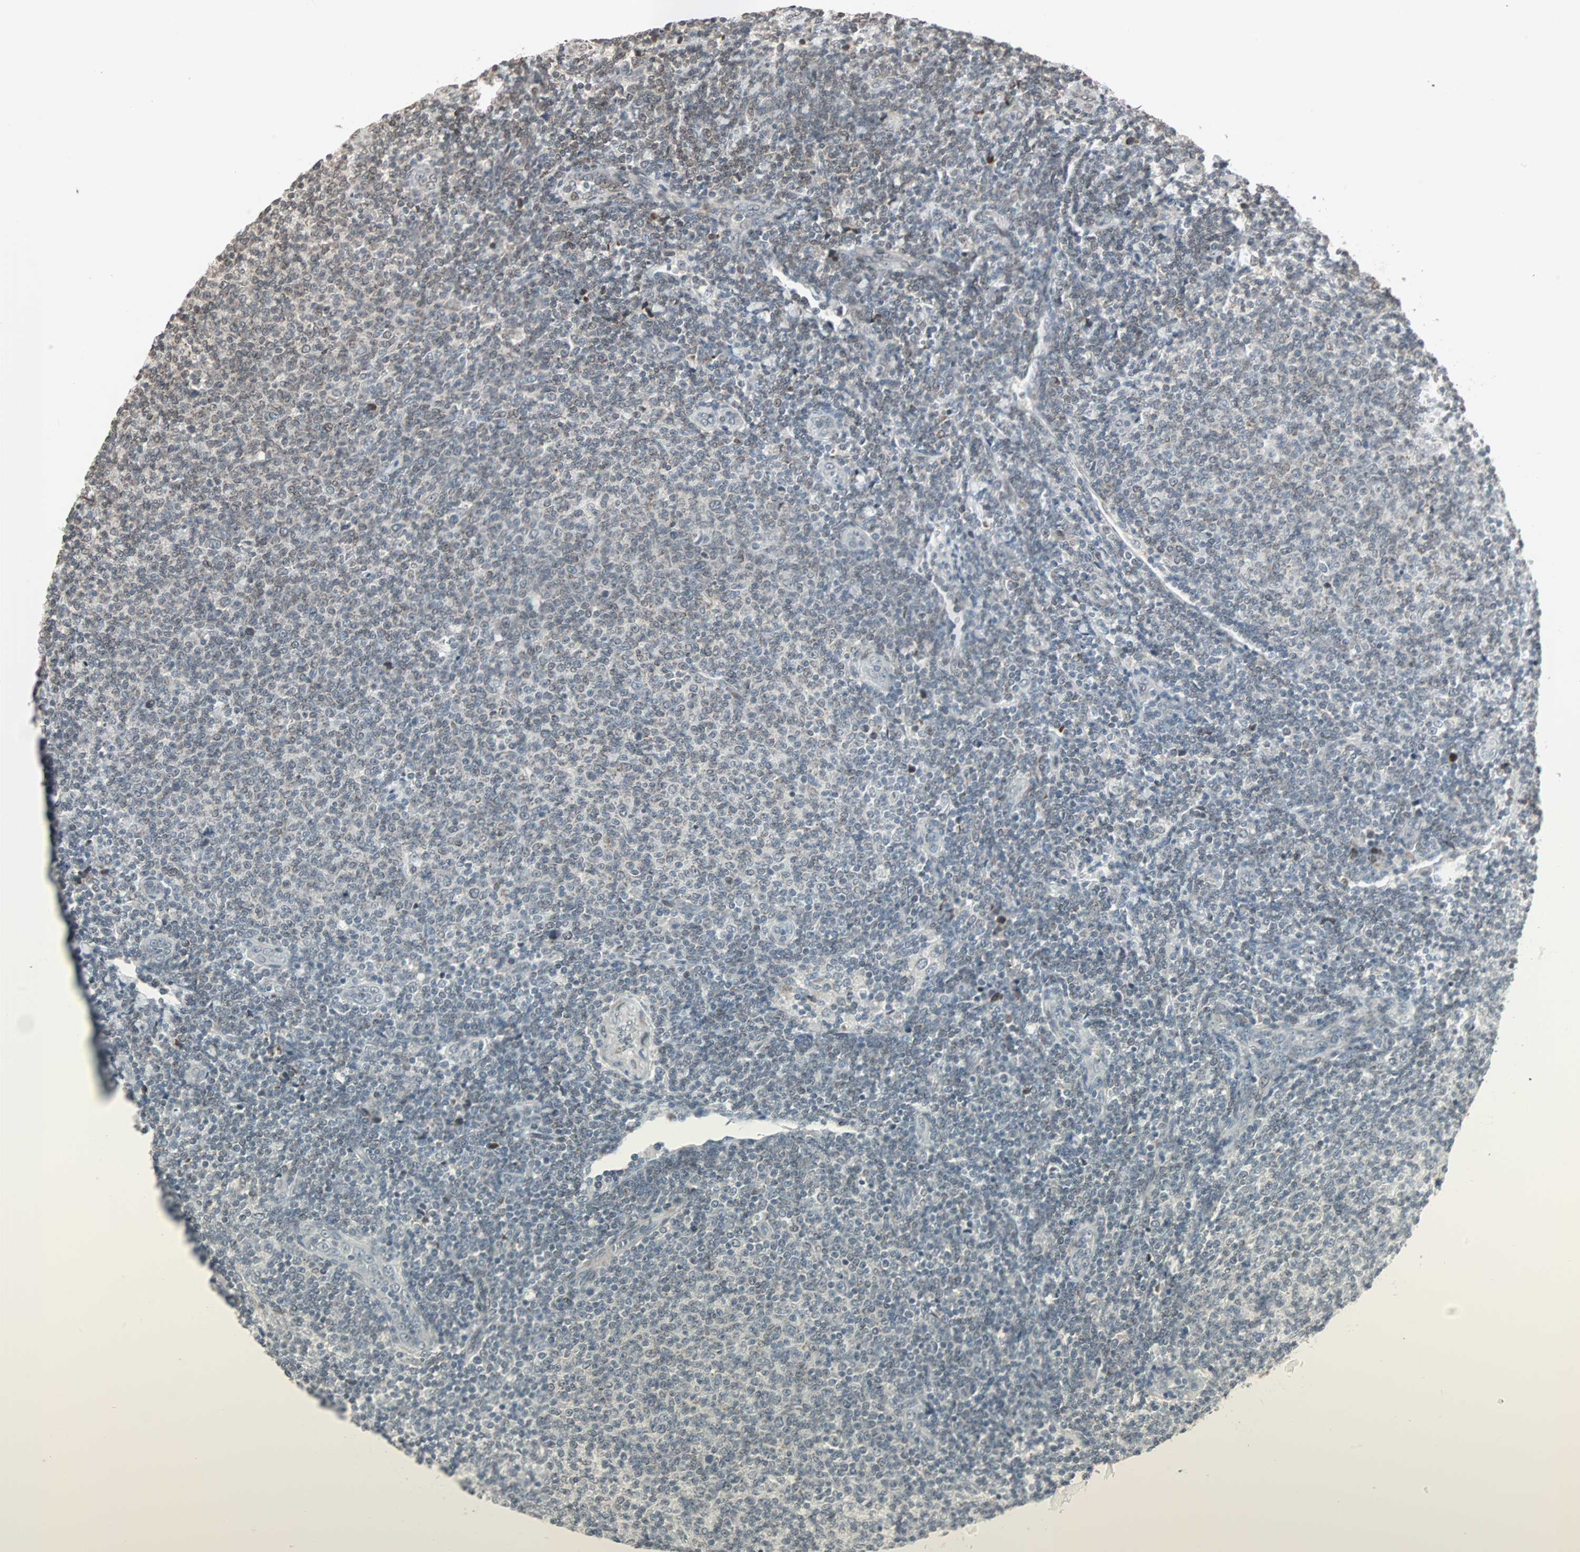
{"staining": {"intensity": "negative", "quantity": "none", "location": "none"}, "tissue": "lymphoma", "cell_type": "Tumor cells", "image_type": "cancer", "snomed": [{"axis": "morphology", "description": "Malignant lymphoma, non-Hodgkin's type, Low grade"}, {"axis": "topography", "description": "Lymph node"}], "caption": "DAB (3,3'-diaminobenzidine) immunohistochemical staining of human low-grade malignant lymphoma, non-Hodgkin's type displays no significant staining in tumor cells. (Brightfield microscopy of DAB immunohistochemistry at high magnification).", "gene": "CBLC", "patient": {"sex": "male", "age": 66}}